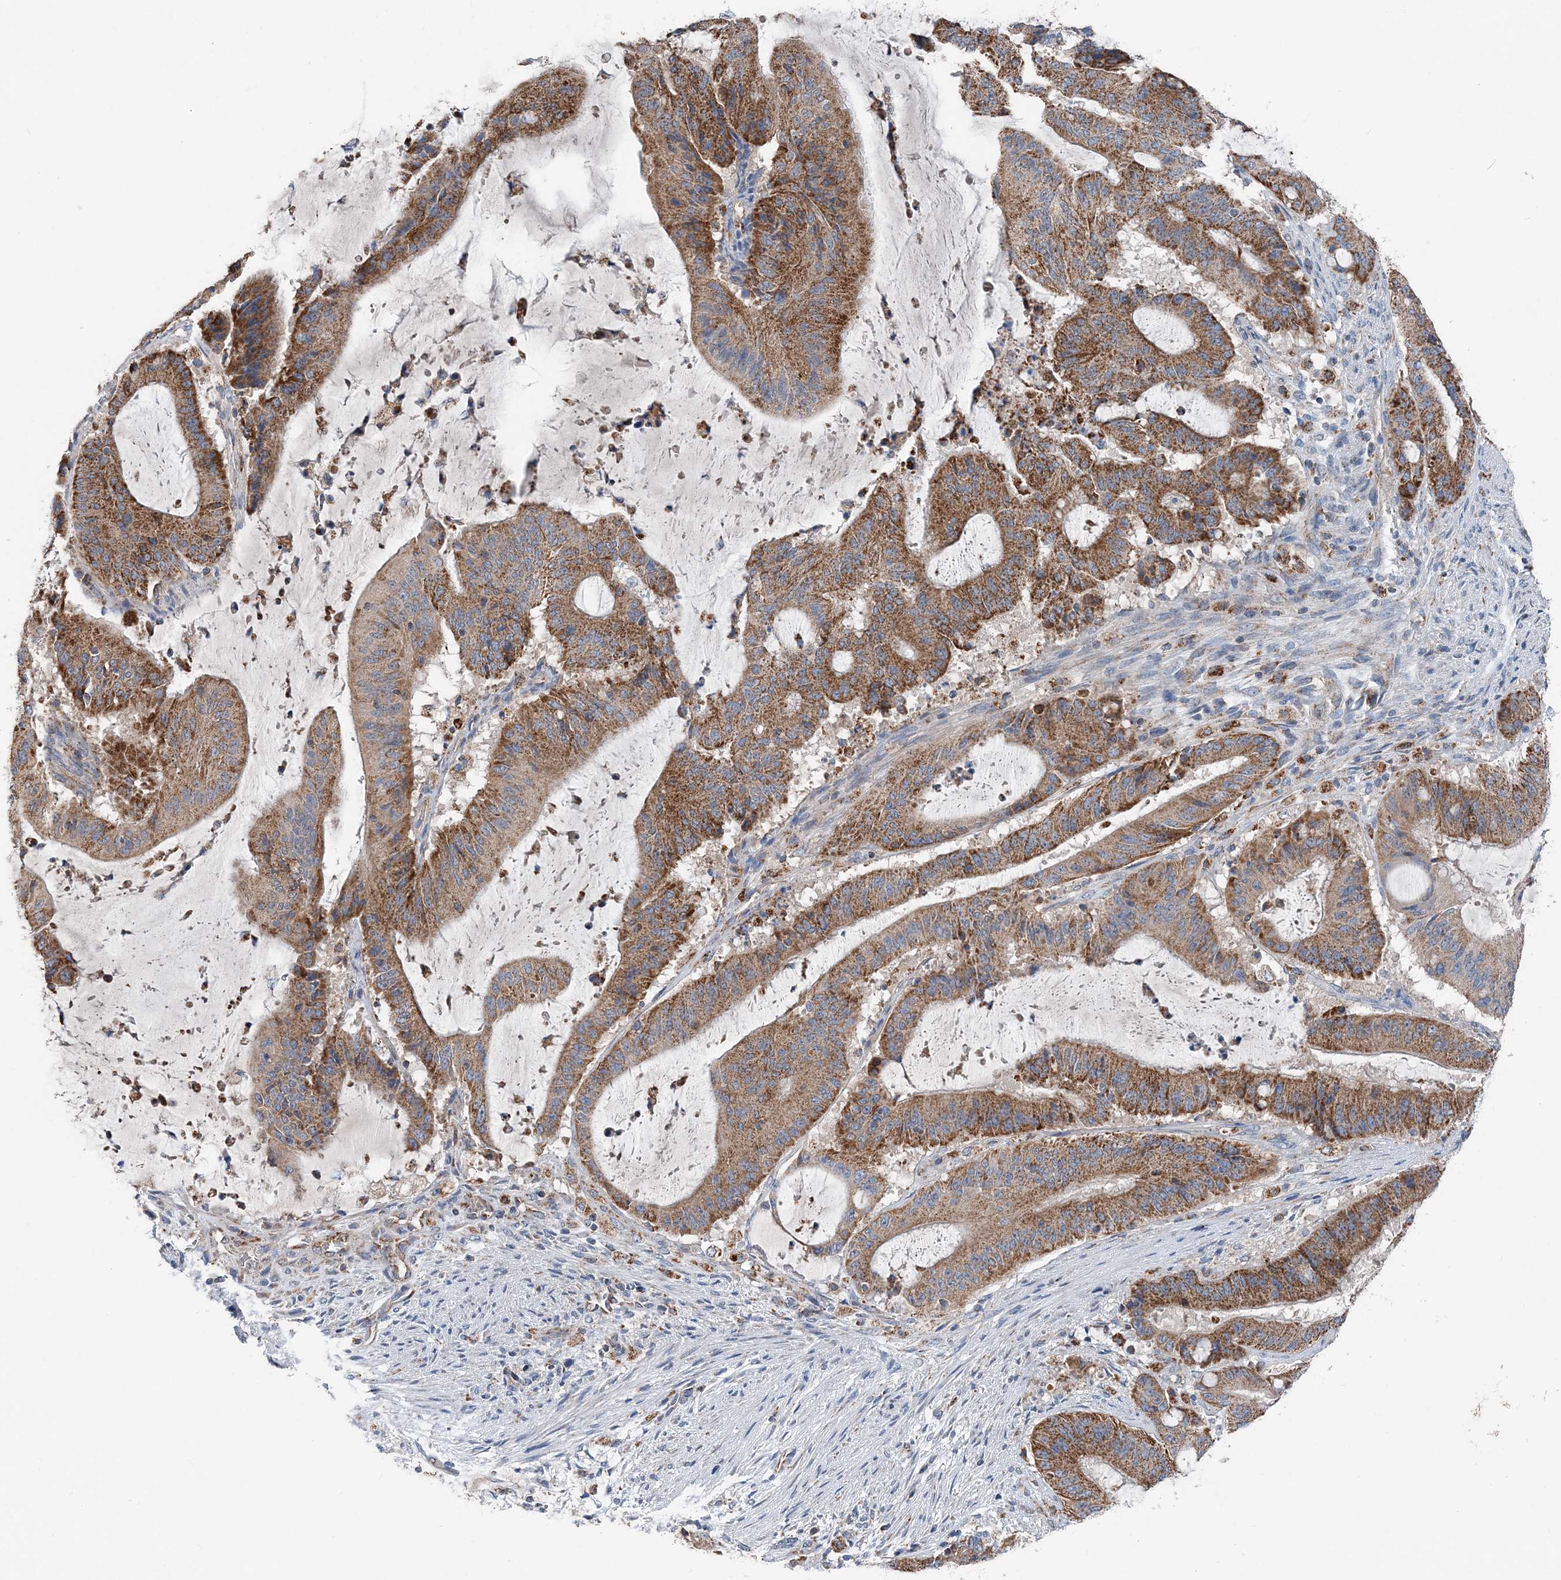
{"staining": {"intensity": "moderate", "quantity": ">75%", "location": "cytoplasmic/membranous"}, "tissue": "liver cancer", "cell_type": "Tumor cells", "image_type": "cancer", "snomed": [{"axis": "morphology", "description": "Normal tissue, NOS"}, {"axis": "morphology", "description": "Cholangiocarcinoma"}, {"axis": "topography", "description": "Liver"}, {"axis": "topography", "description": "Peripheral nerve tissue"}], "caption": "Human liver cancer (cholangiocarcinoma) stained with a brown dye displays moderate cytoplasmic/membranous positive positivity in about >75% of tumor cells.", "gene": "SPRY2", "patient": {"sex": "female", "age": 73}}